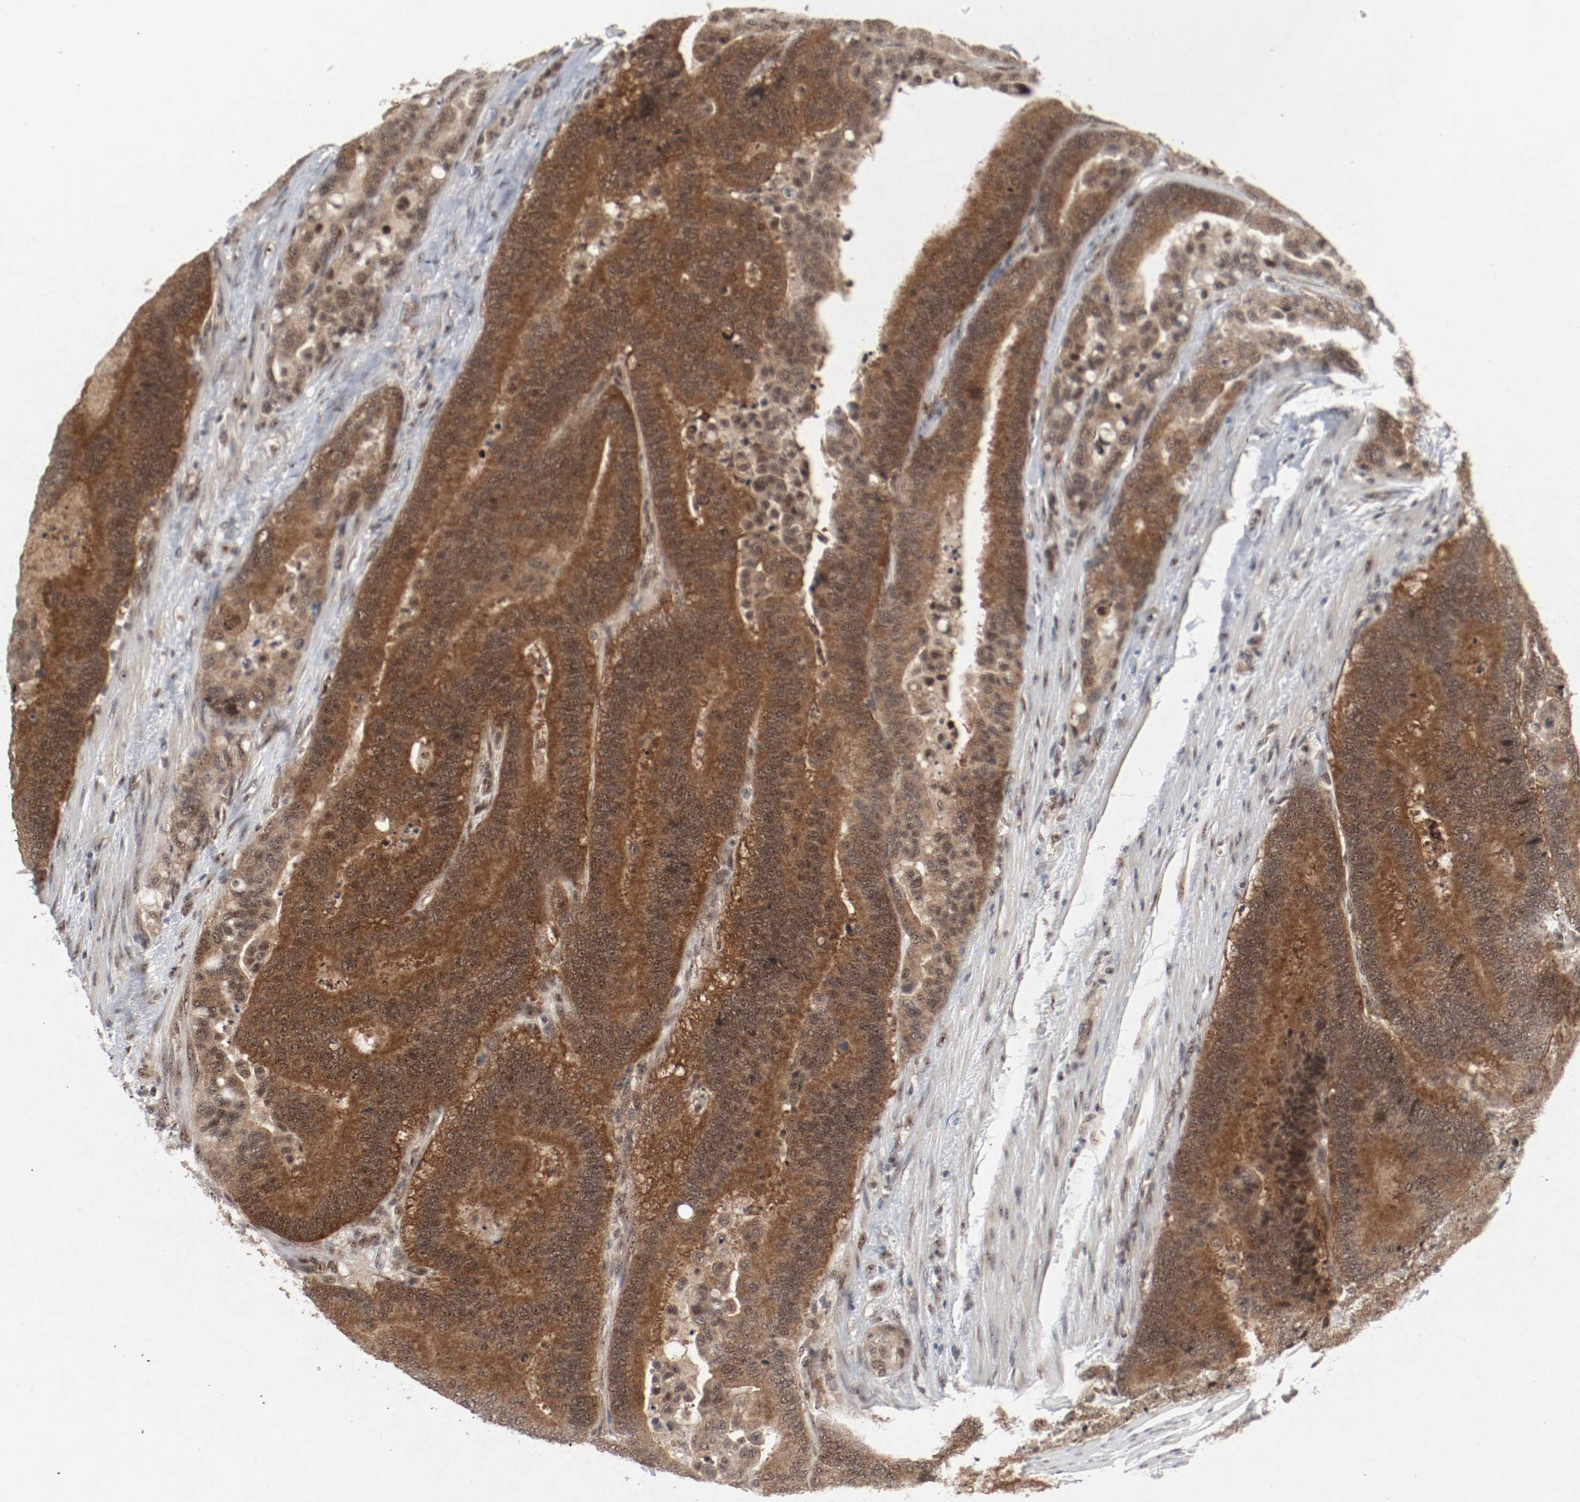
{"staining": {"intensity": "strong", "quantity": ">75%", "location": "cytoplasmic/membranous,nuclear"}, "tissue": "colorectal cancer", "cell_type": "Tumor cells", "image_type": "cancer", "snomed": [{"axis": "morphology", "description": "Normal tissue, NOS"}, {"axis": "morphology", "description": "Adenocarcinoma, NOS"}, {"axis": "topography", "description": "Colon"}], "caption": "Human colorectal cancer (adenocarcinoma) stained for a protein (brown) shows strong cytoplasmic/membranous and nuclear positive positivity in about >75% of tumor cells.", "gene": "CSNK2B", "patient": {"sex": "male", "age": 82}}